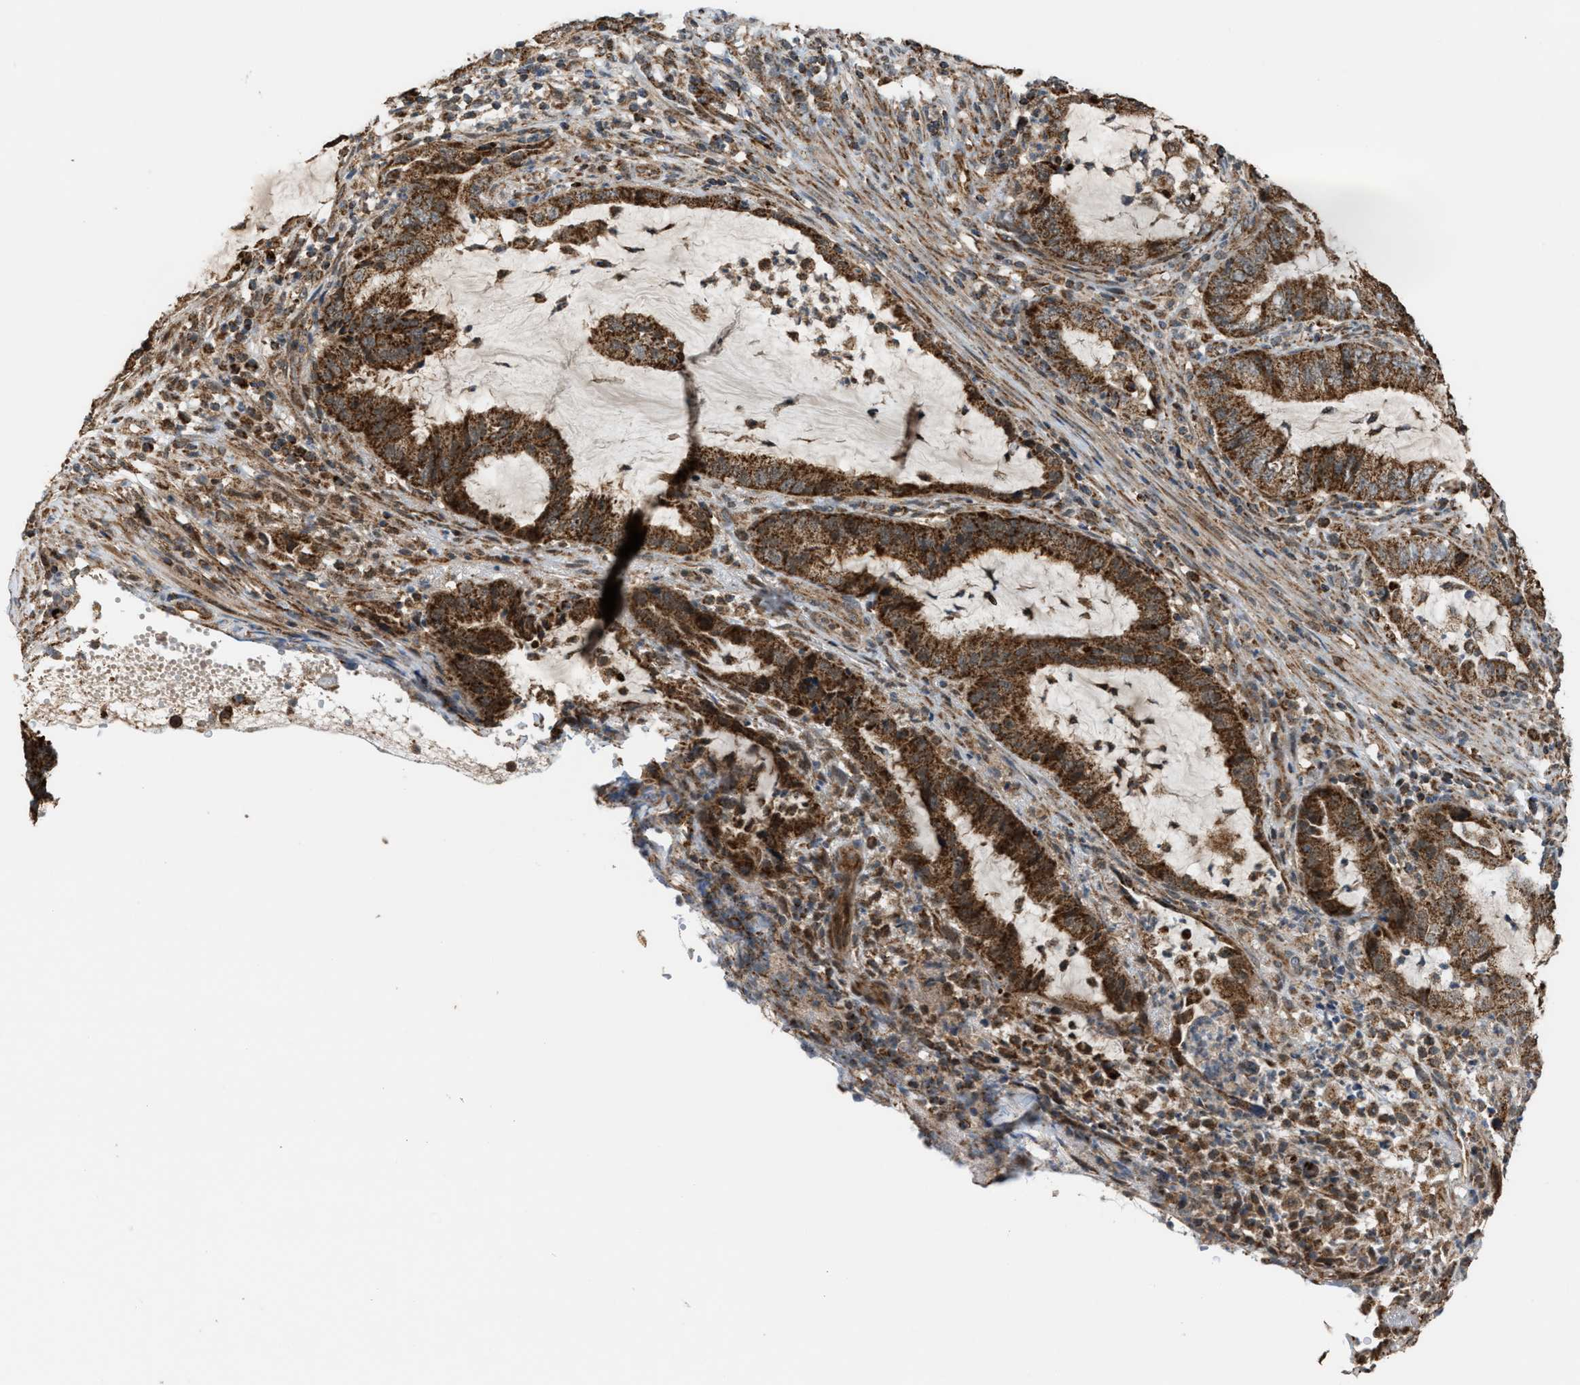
{"staining": {"intensity": "strong", "quantity": ">75%", "location": "cytoplasmic/membranous"}, "tissue": "endometrial cancer", "cell_type": "Tumor cells", "image_type": "cancer", "snomed": [{"axis": "morphology", "description": "Adenocarcinoma, NOS"}, {"axis": "topography", "description": "Endometrium"}], "caption": "IHC (DAB (3,3'-diaminobenzidine)) staining of adenocarcinoma (endometrial) demonstrates strong cytoplasmic/membranous protein staining in approximately >75% of tumor cells. The staining is performed using DAB brown chromogen to label protein expression. The nuclei are counter-stained blue using hematoxylin.", "gene": "SGSM2", "patient": {"sex": "female", "age": 51}}